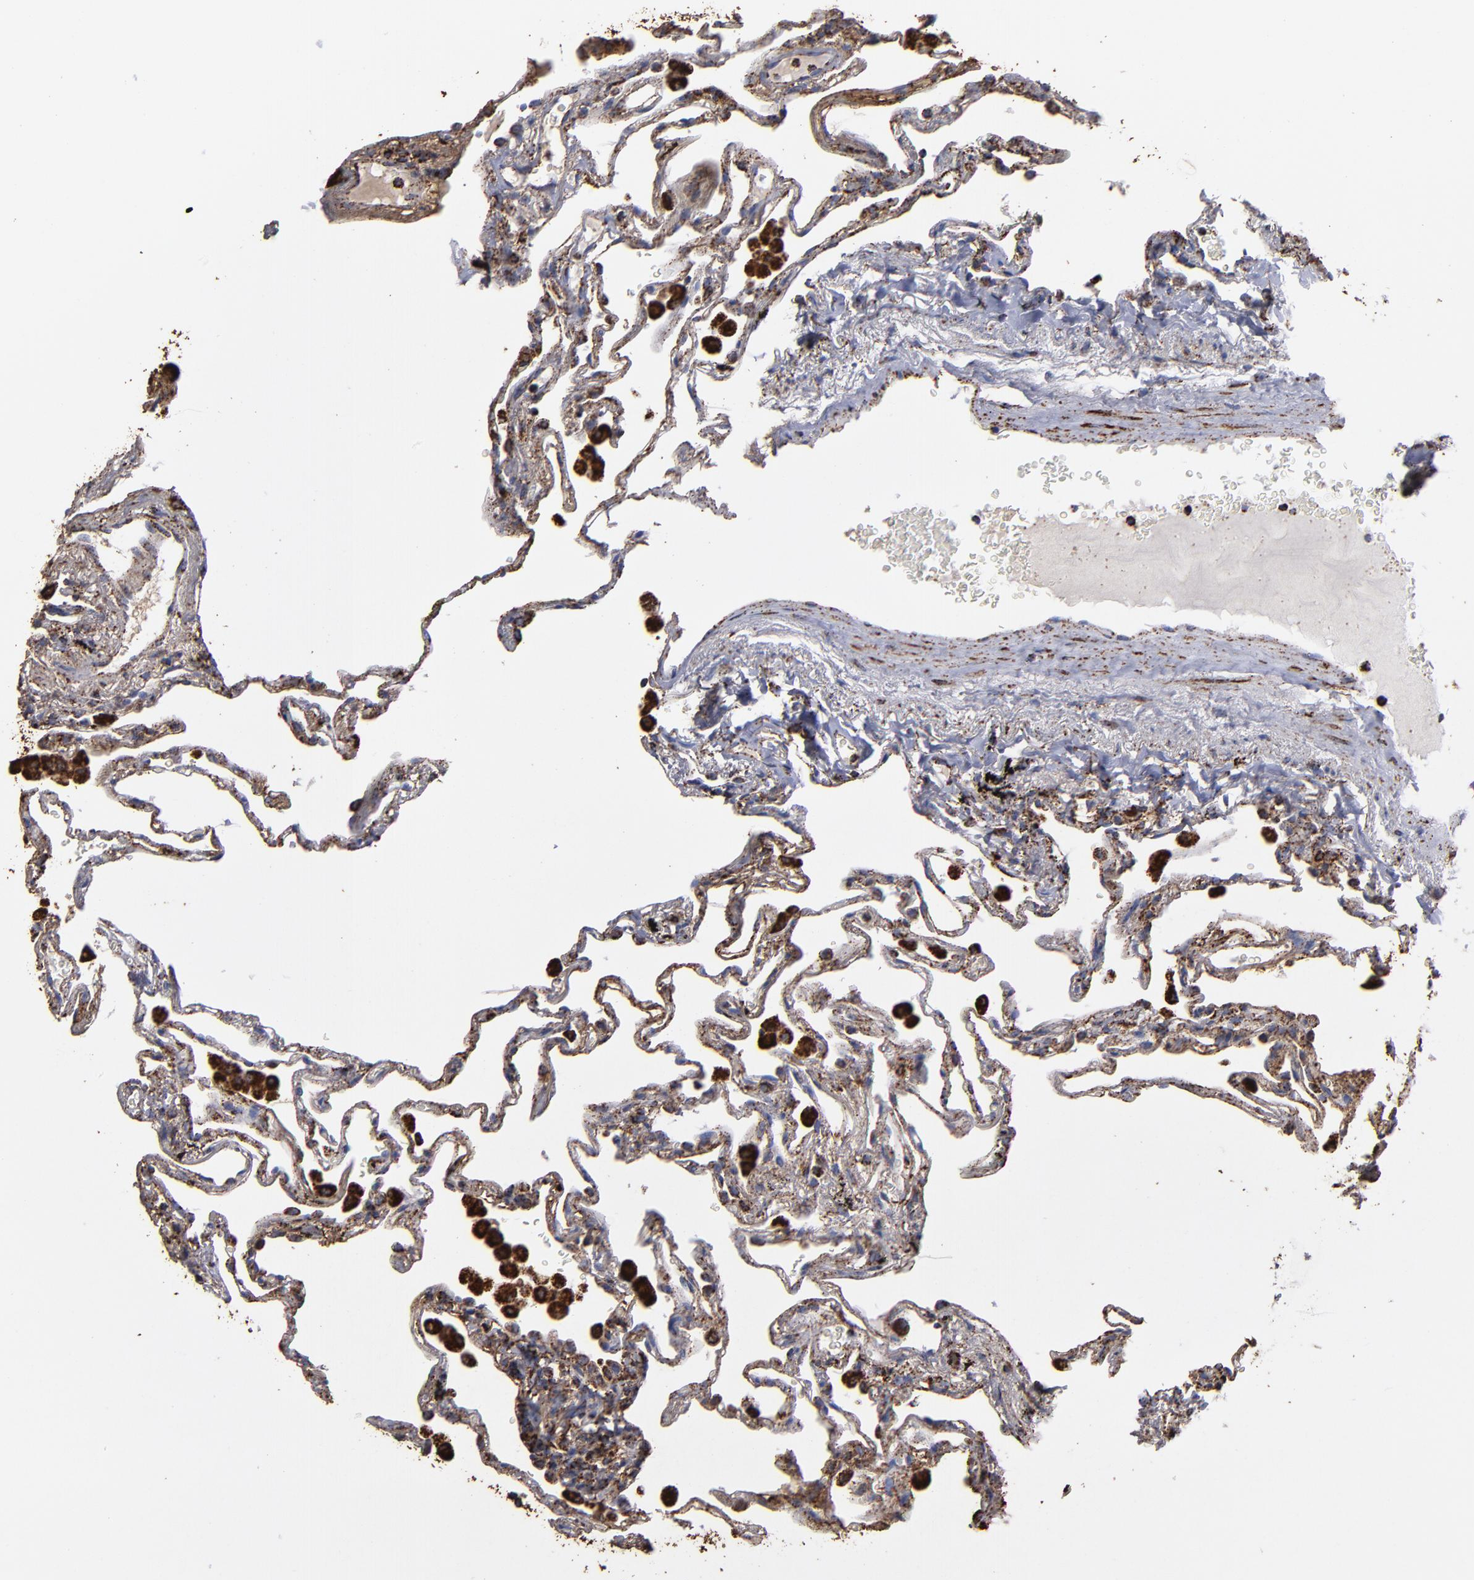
{"staining": {"intensity": "moderate", "quantity": ">75%", "location": "cytoplasmic/membranous"}, "tissue": "lung", "cell_type": "Alveolar cells", "image_type": "normal", "snomed": [{"axis": "morphology", "description": "Normal tissue, NOS"}, {"axis": "morphology", "description": "Inflammation, NOS"}, {"axis": "topography", "description": "Lung"}], "caption": "Alveolar cells reveal medium levels of moderate cytoplasmic/membranous expression in approximately >75% of cells in normal lung. Using DAB (brown) and hematoxylin (blue) stains, captured at high magnification using brightfield microscopy.", "gene": "SOD2", "patient": {"sex": "male", "age": 69}}